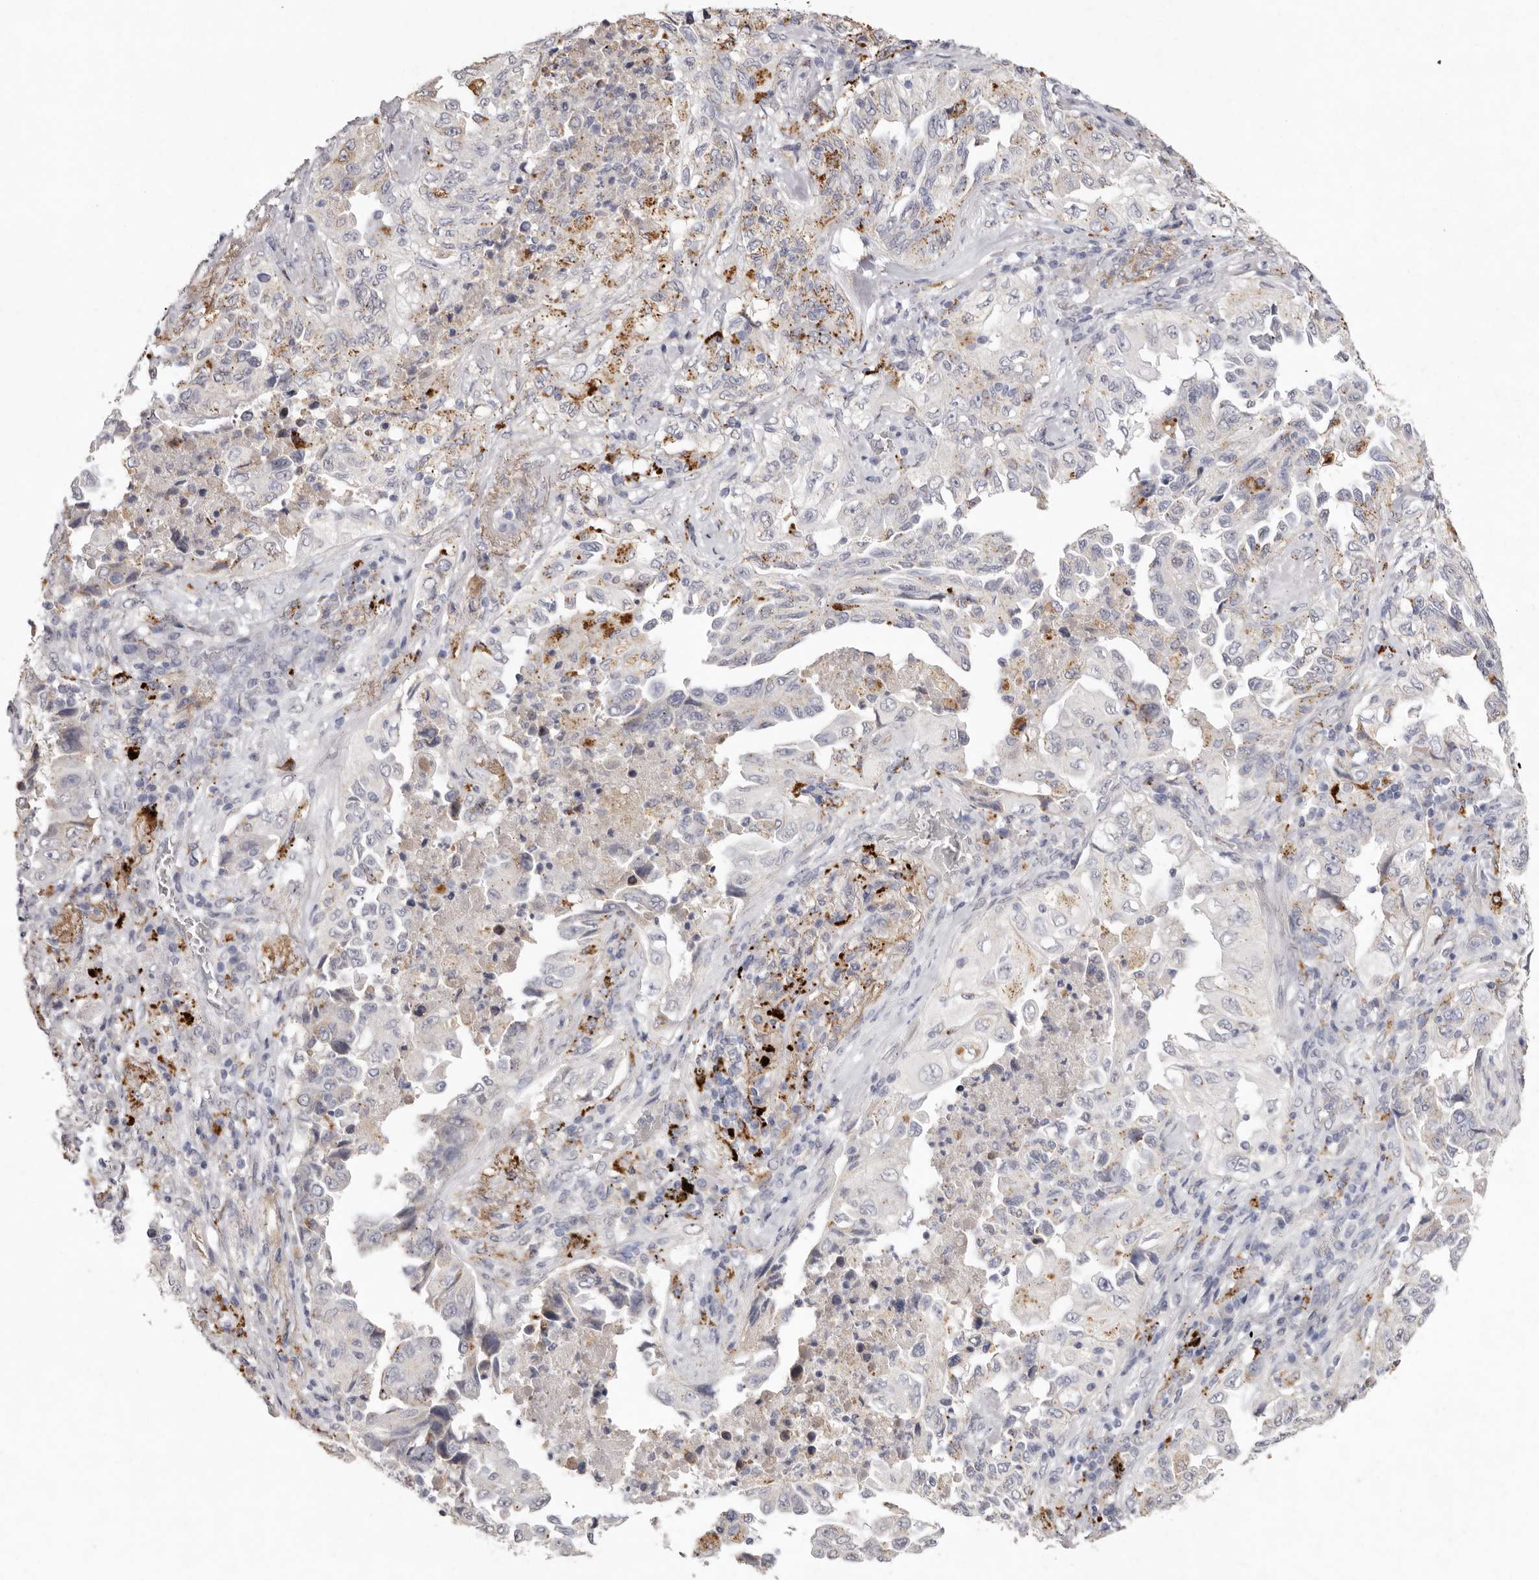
{"staining": {"intensity": "negative", "quantity": "none", "location": "none"}, "tissue": "lung cancer", "cell_type": "Tumor cells", "image_type": "cancer", "snomed": [{"axis": "morphology", "description": "Adenocarcinoma, NOS"}, {"axis": "topography", "description": "Lung"}], "caption": "Lung cancer stained for a protein using immunohistochemistry exhibits no expression tumor cells.", "gene": "FAM185A", "patient": {"sex": "female", "age": 51}}